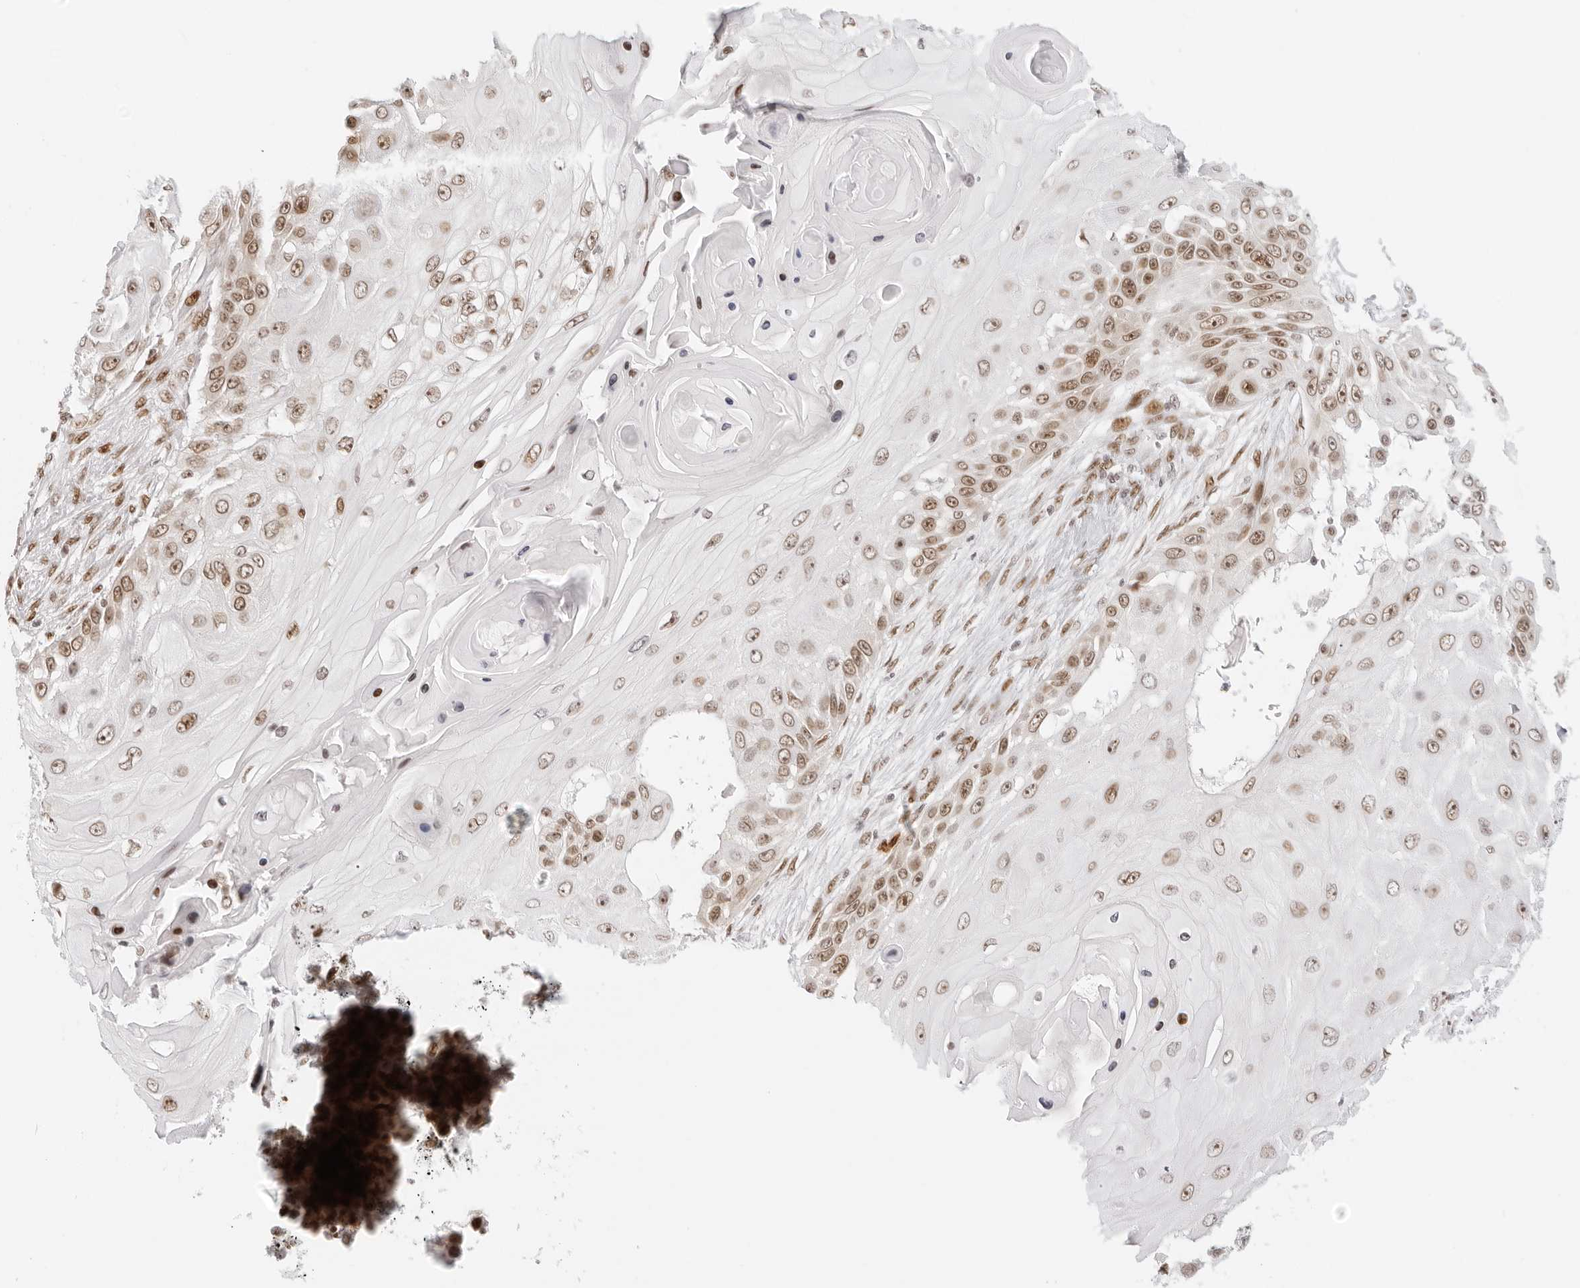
{"staining": {"intensity": "moderate", "quantity": ">75%", "location": "nuclear"}, "tissue": "skin cancer", "cell_type": "Tumor cells", "image_type": "cancer", "snomed": [{"axis": "morphology", "description": "Squamous cell carcinoma, NOS"}, {"axis": "topography", "description": "Skin"}], "caption": "A medium amount of moderate nuclear positivity is seen in approximately >75% of tumor cells in skin cancer tissue. The staining is performed using DAB (3,3'-diaminobenzidine) brown chromogen to label protein expression. The nuclei are counter-stained blue using hematoxylin.", "gene": "RCC1", "patient": {"sex": "female", "age": 44}}